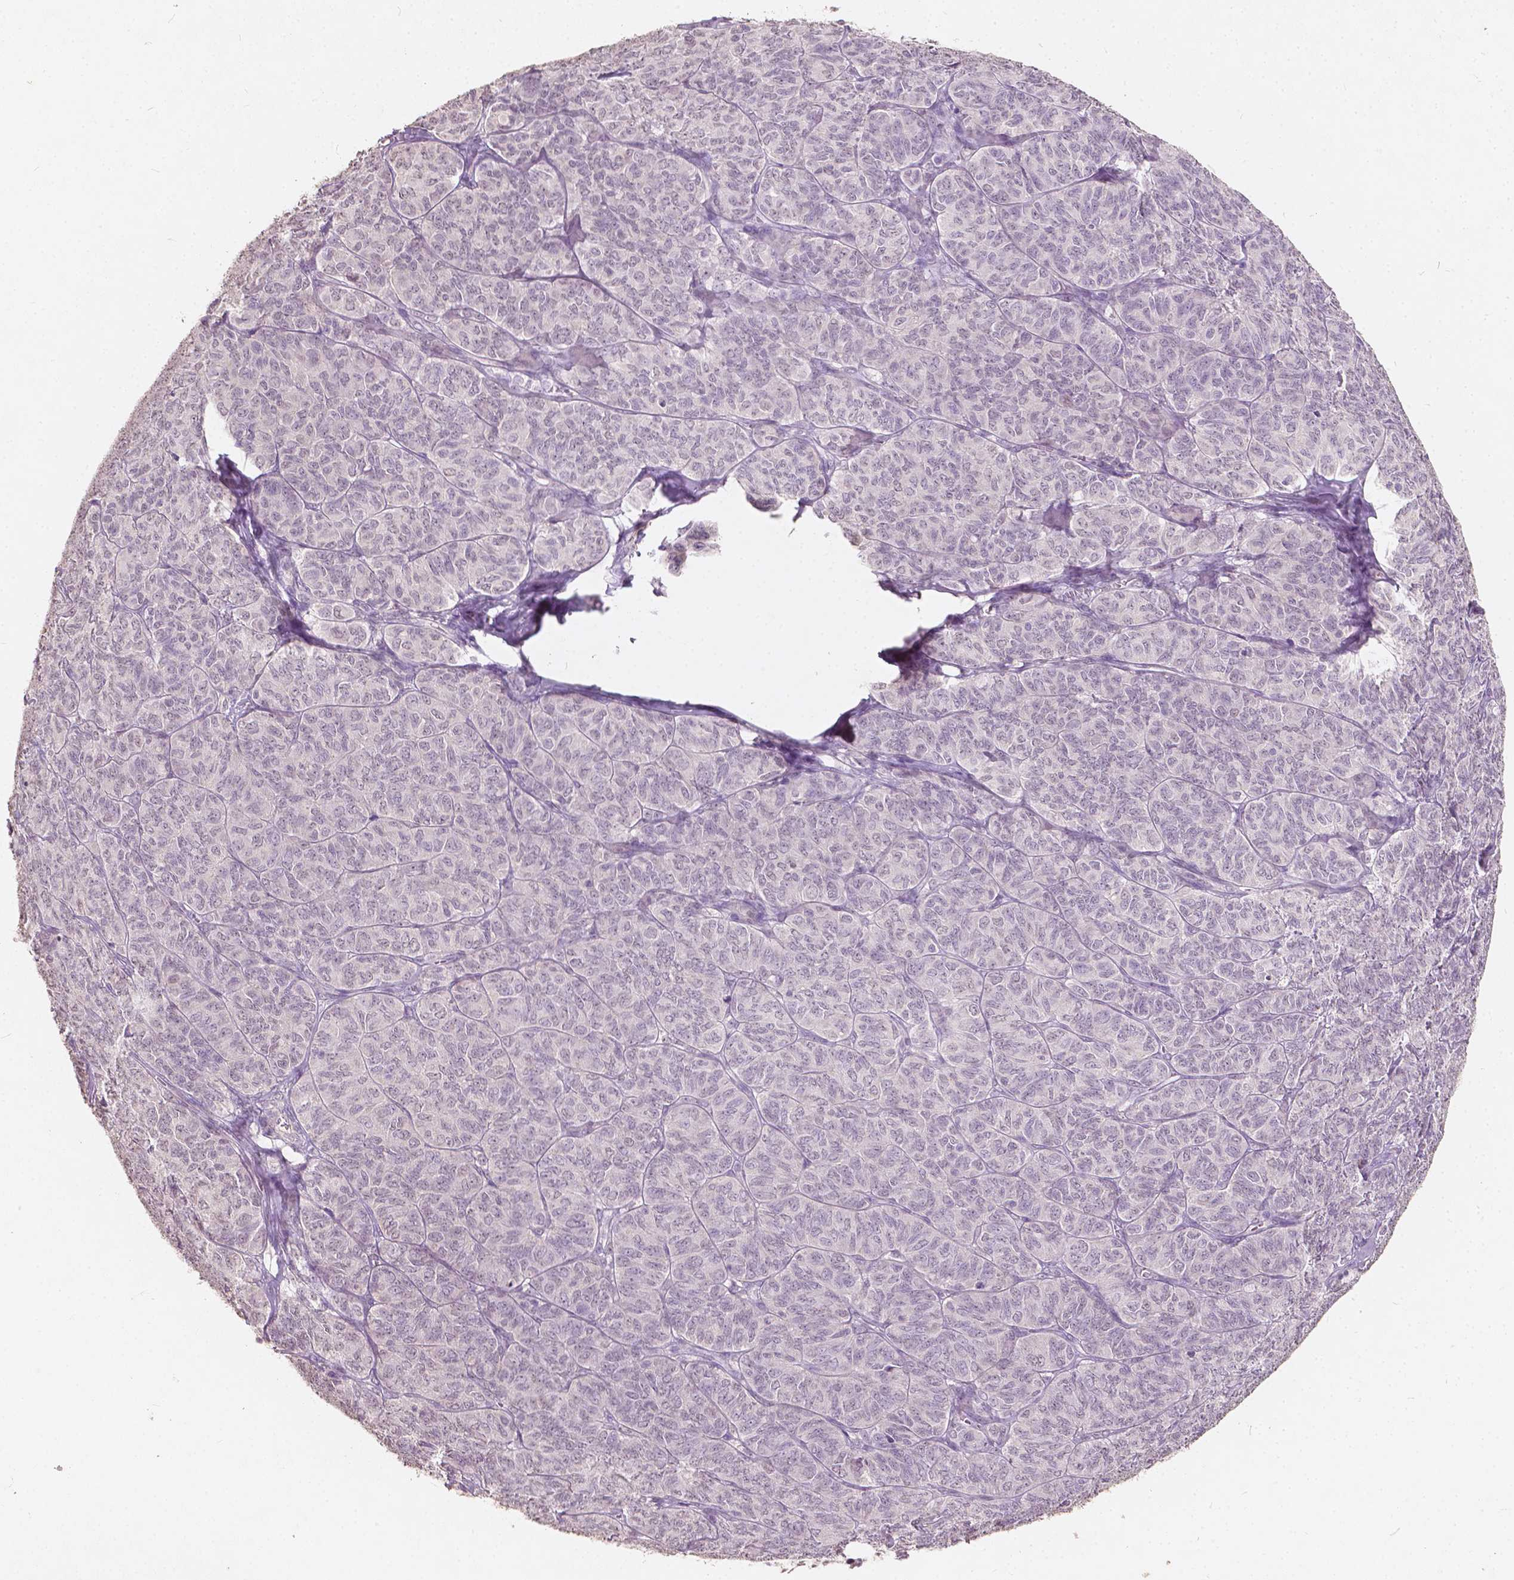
{"staining": {"intensity": "negative", "quantity": "none", "location": "none"}, "tissue": "ovarian cancer", "cell_type": "Tumor cells", "image_type": "cancer", "snomed": [{"axis": "morphology", "description": "Carcinoma, endometroid"}, {"axis": "topography", "description": "Ovary"}], "caption": "Immunohistochemistry (IHC) image of neoplastic tissue: human endometroid carcinoma (ovarian) stained with DAB (3,3'-diaminobenzidine) shows no significant protein positivity in tumor cells.", "gene": "SOX15", "patient": {"sex": "female", "age": 80}}